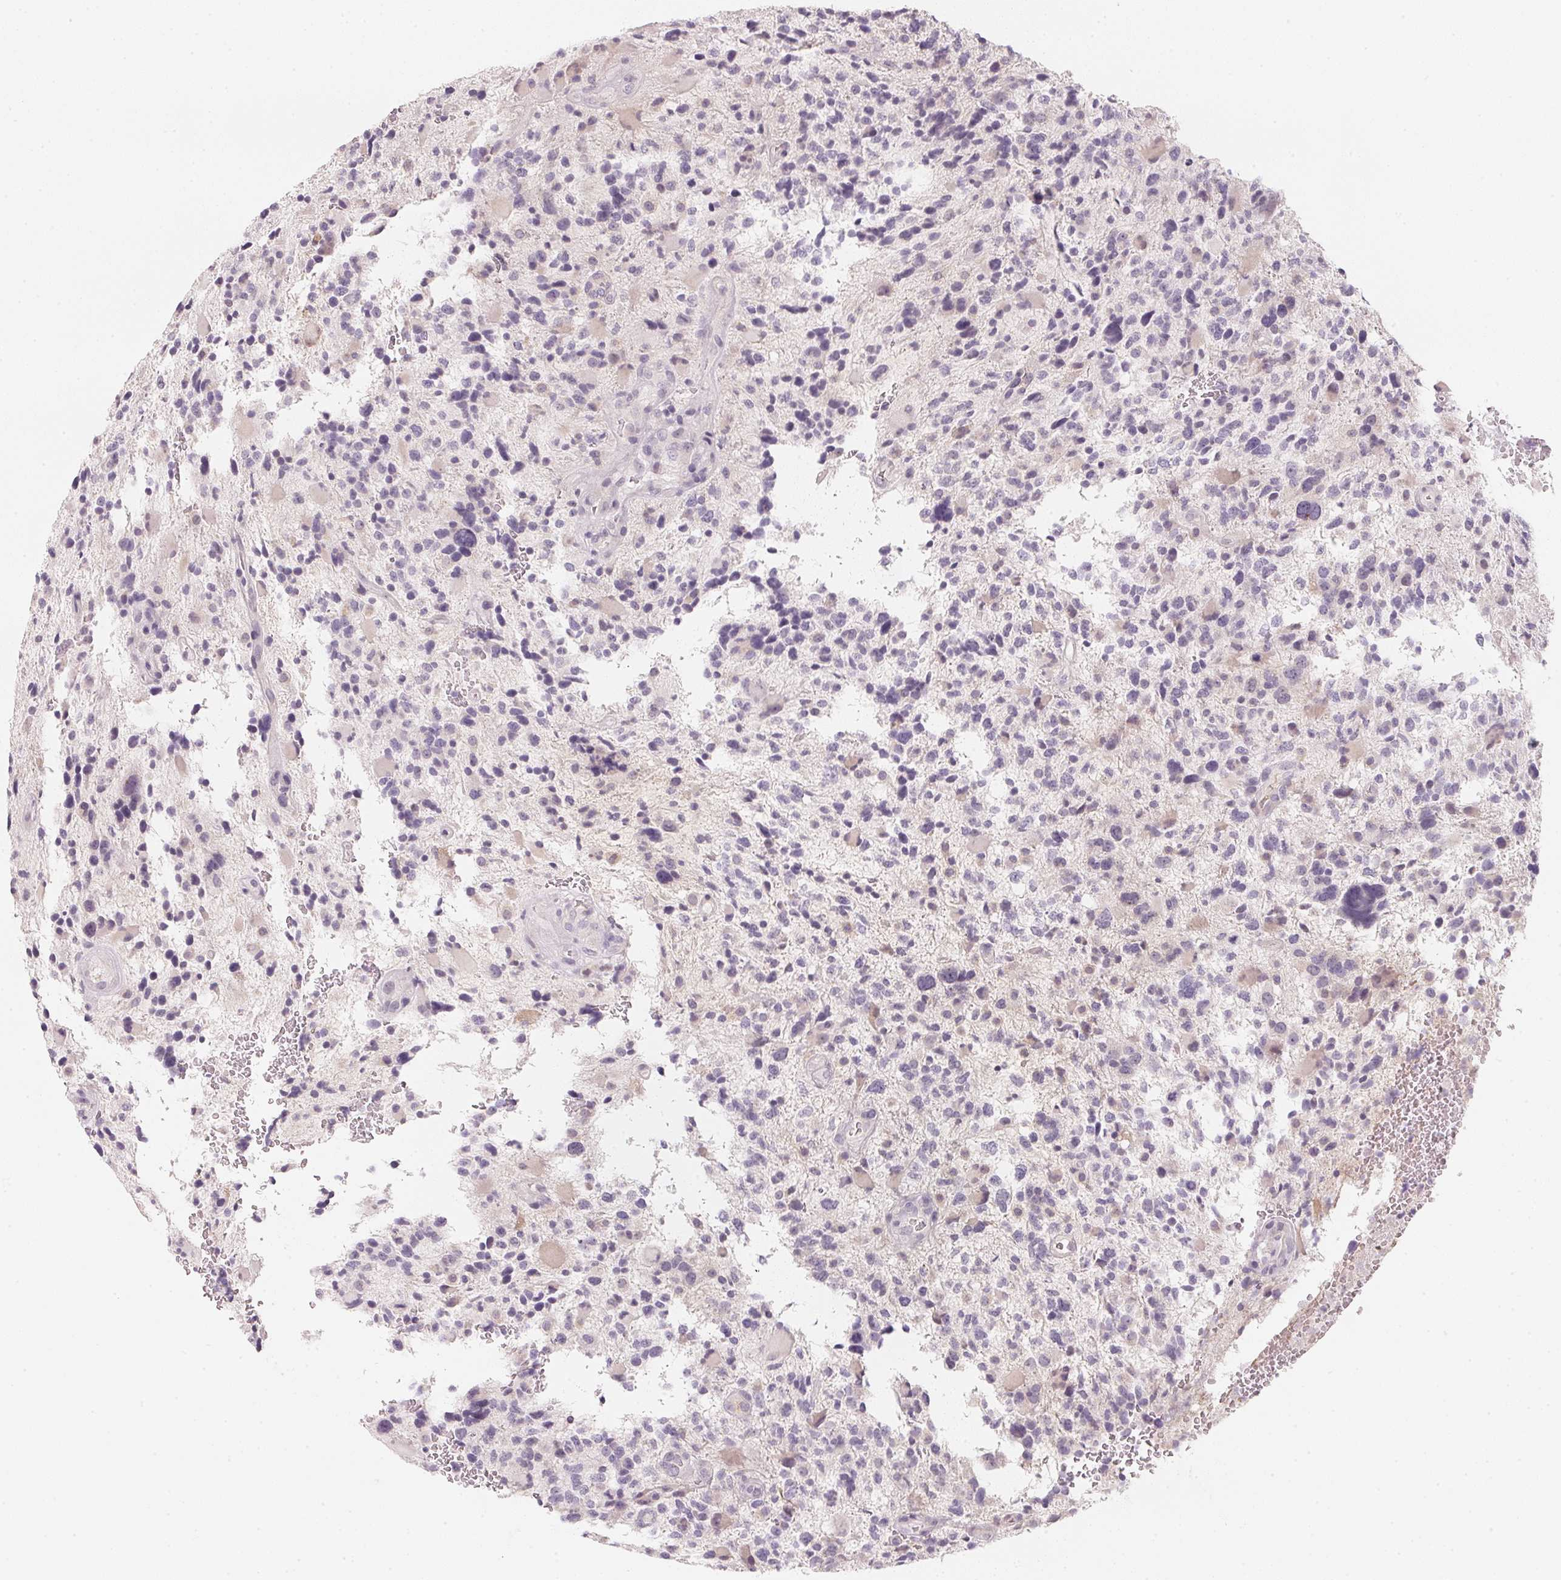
{"staining": {"intensity": "negative", "quantity": "none", "location": "none"}, "tissue": "glioma", "cell_type": "Tumor cells", "image_type": "cancer", "snomed": [{"axis": "morphology", "description": "Glioma, malignant, High grade"}, {"axis": "topography", "description": "Brain"}], "caption": "IHC micrograph of human malignant glioma (high-grade) stained for a protein (brown), which displays no positivity in tumor cells.", "gene": "CFAP276", "patient": {"sex": "female", "age": 71}}